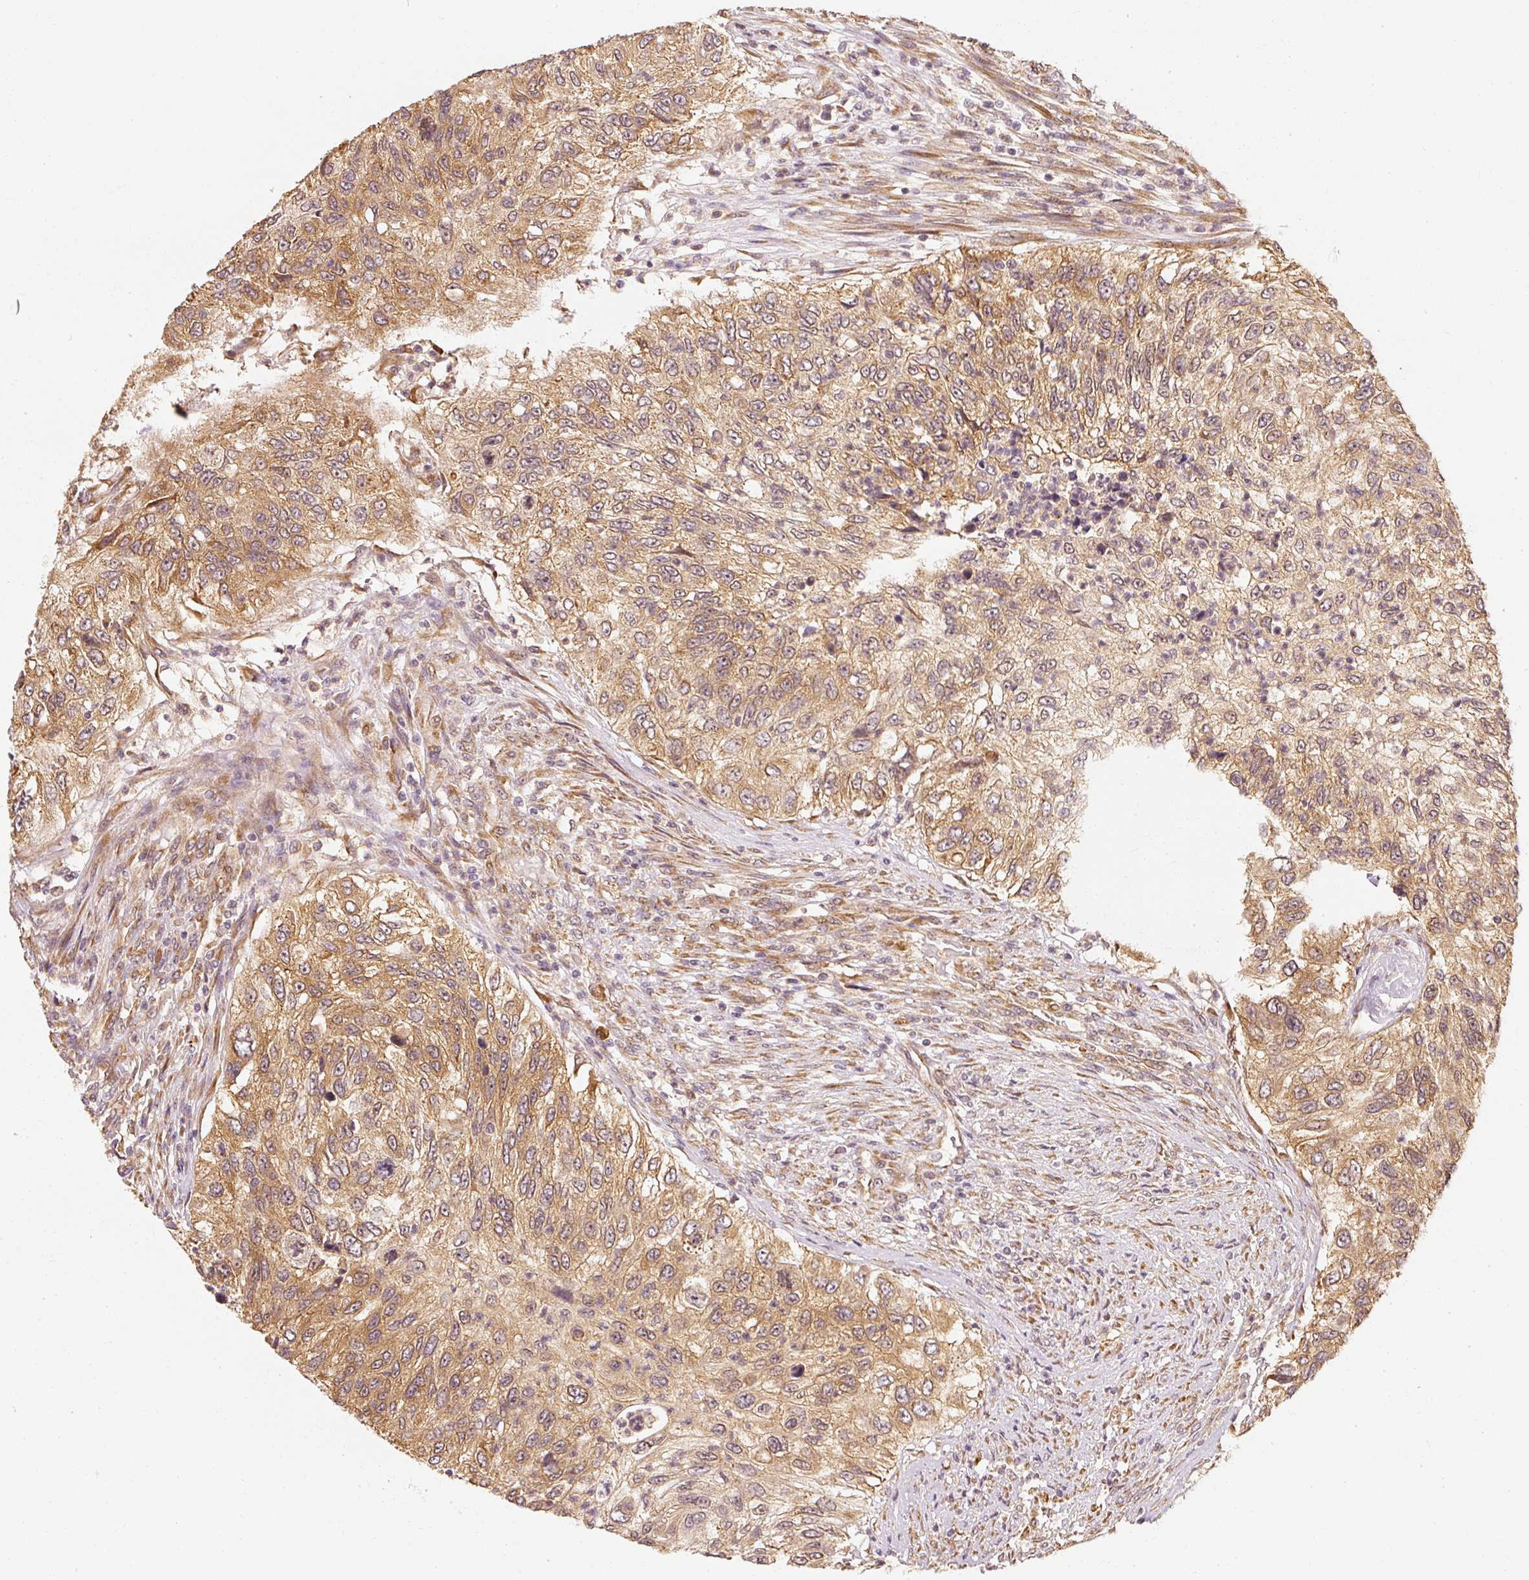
{"staining": {"intensity": "moderate", "quantity": ">75%", "location": "cytoplasmic/membranous"}, "tissue": "urothelial cancer", "cell_type": "Tumor cells", "image_type": "cancer", "snomed": [{"axis": "morphology", "description": "Urothelial carcinoma, High grade"}, {"axis": "topography", "description": "Urinary bladder"}], "caption": "Urothelial cancer tissue displays moderate cytoplasmic/membranous staining in approximately >75% of tumor cells", "gene": "EEF1A2", "patient": {"sex": "female", "age": 60}}